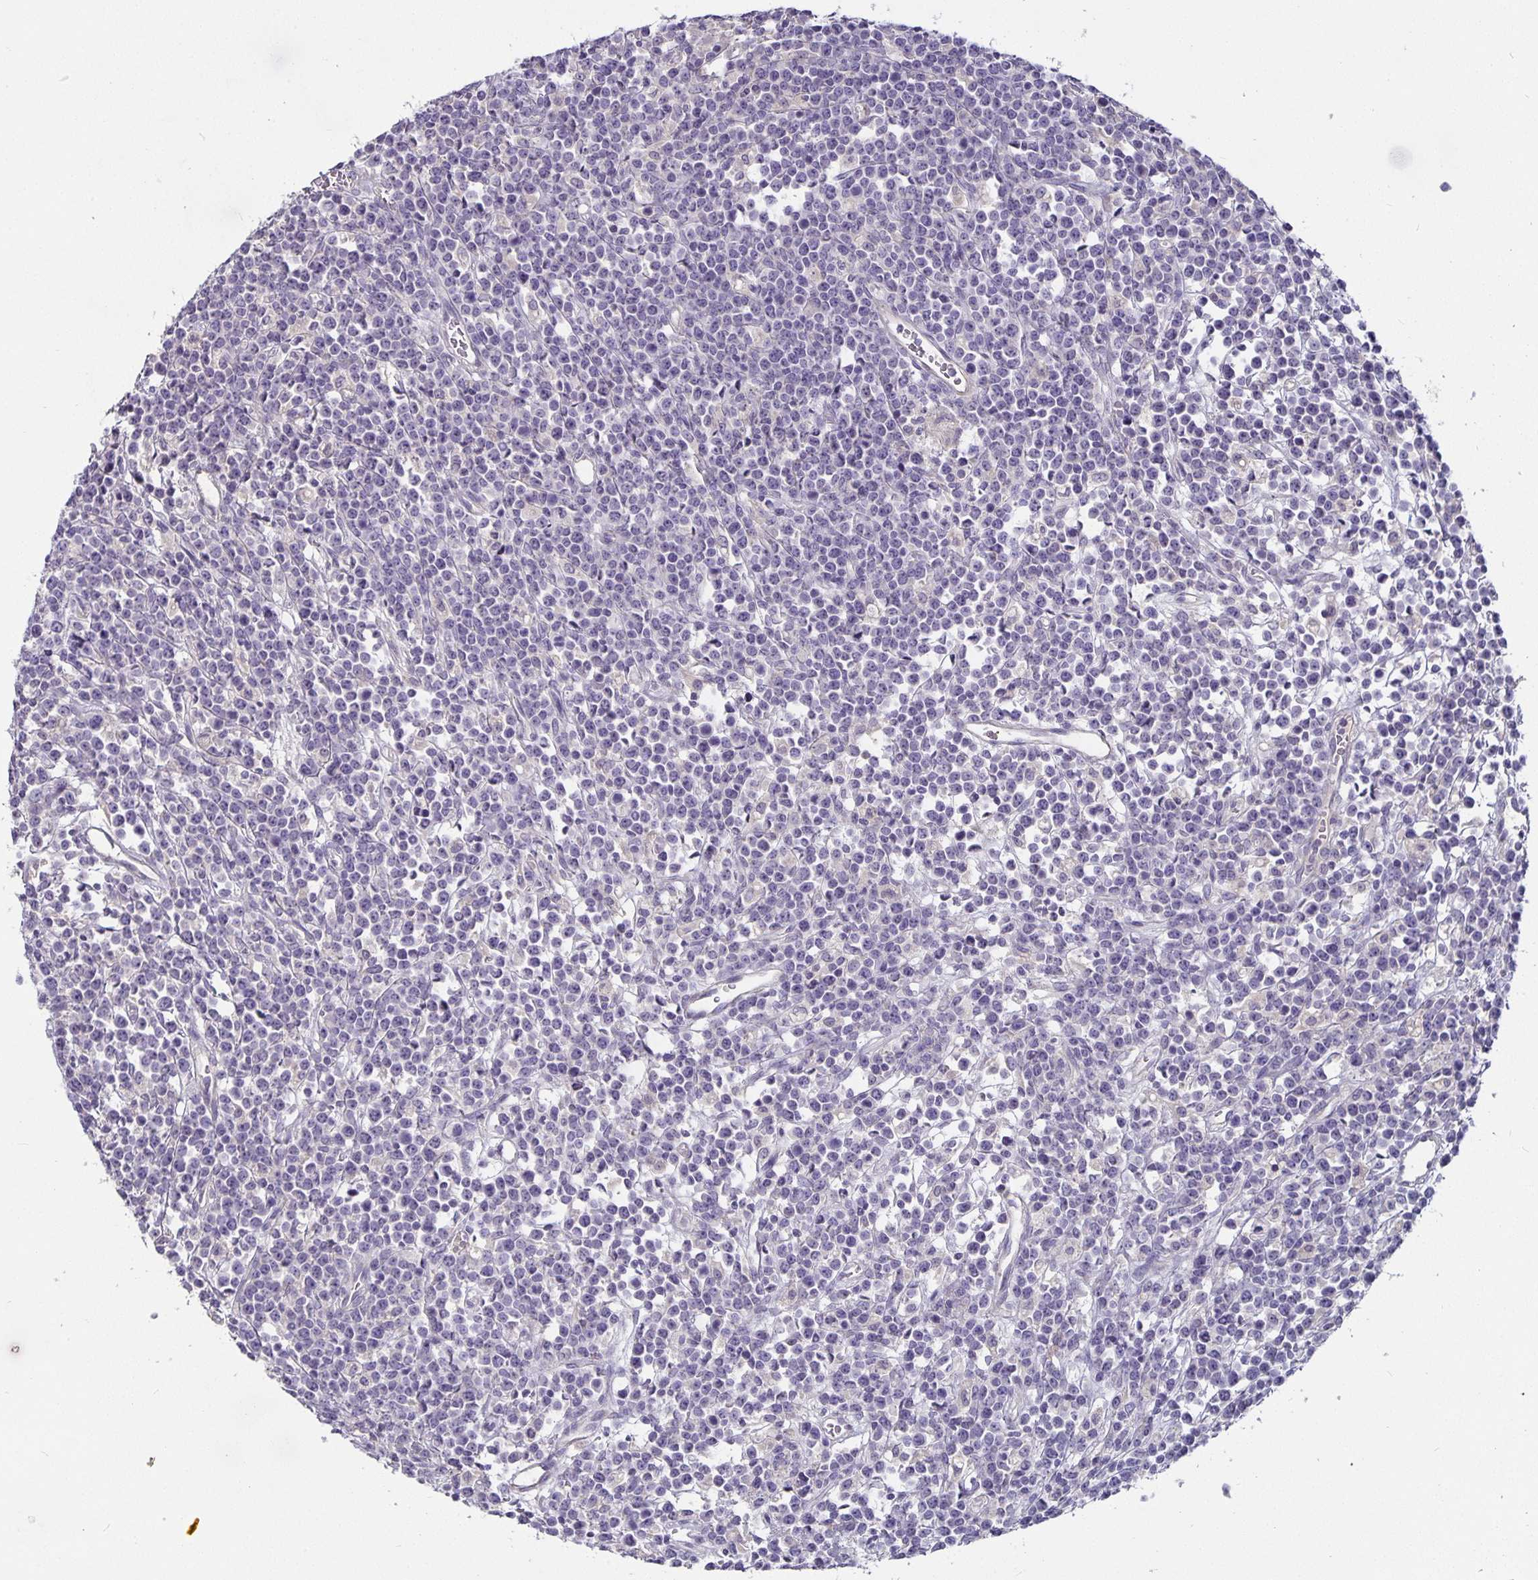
{"staining": {"intensity": "negative", "quantity": "none", "location": "none"}, "tissue": "lymphoma", "cell_type": "Tumor cells", "image_type": "cancer", "snomed": [{"axis": "morphology", "description": "Malignant lymphoma, non-Hodgkin's type, High grade"}, {"axis": "topography", "description": "Ovary"}], "caption": "An immunohistochemistry image of lymphoma is shown. There is no staining in tumor cells of lymphoma. Nuclei are stained in blue.", "gene": "CA12", "patient": {"sex": "female", "age": 56}}